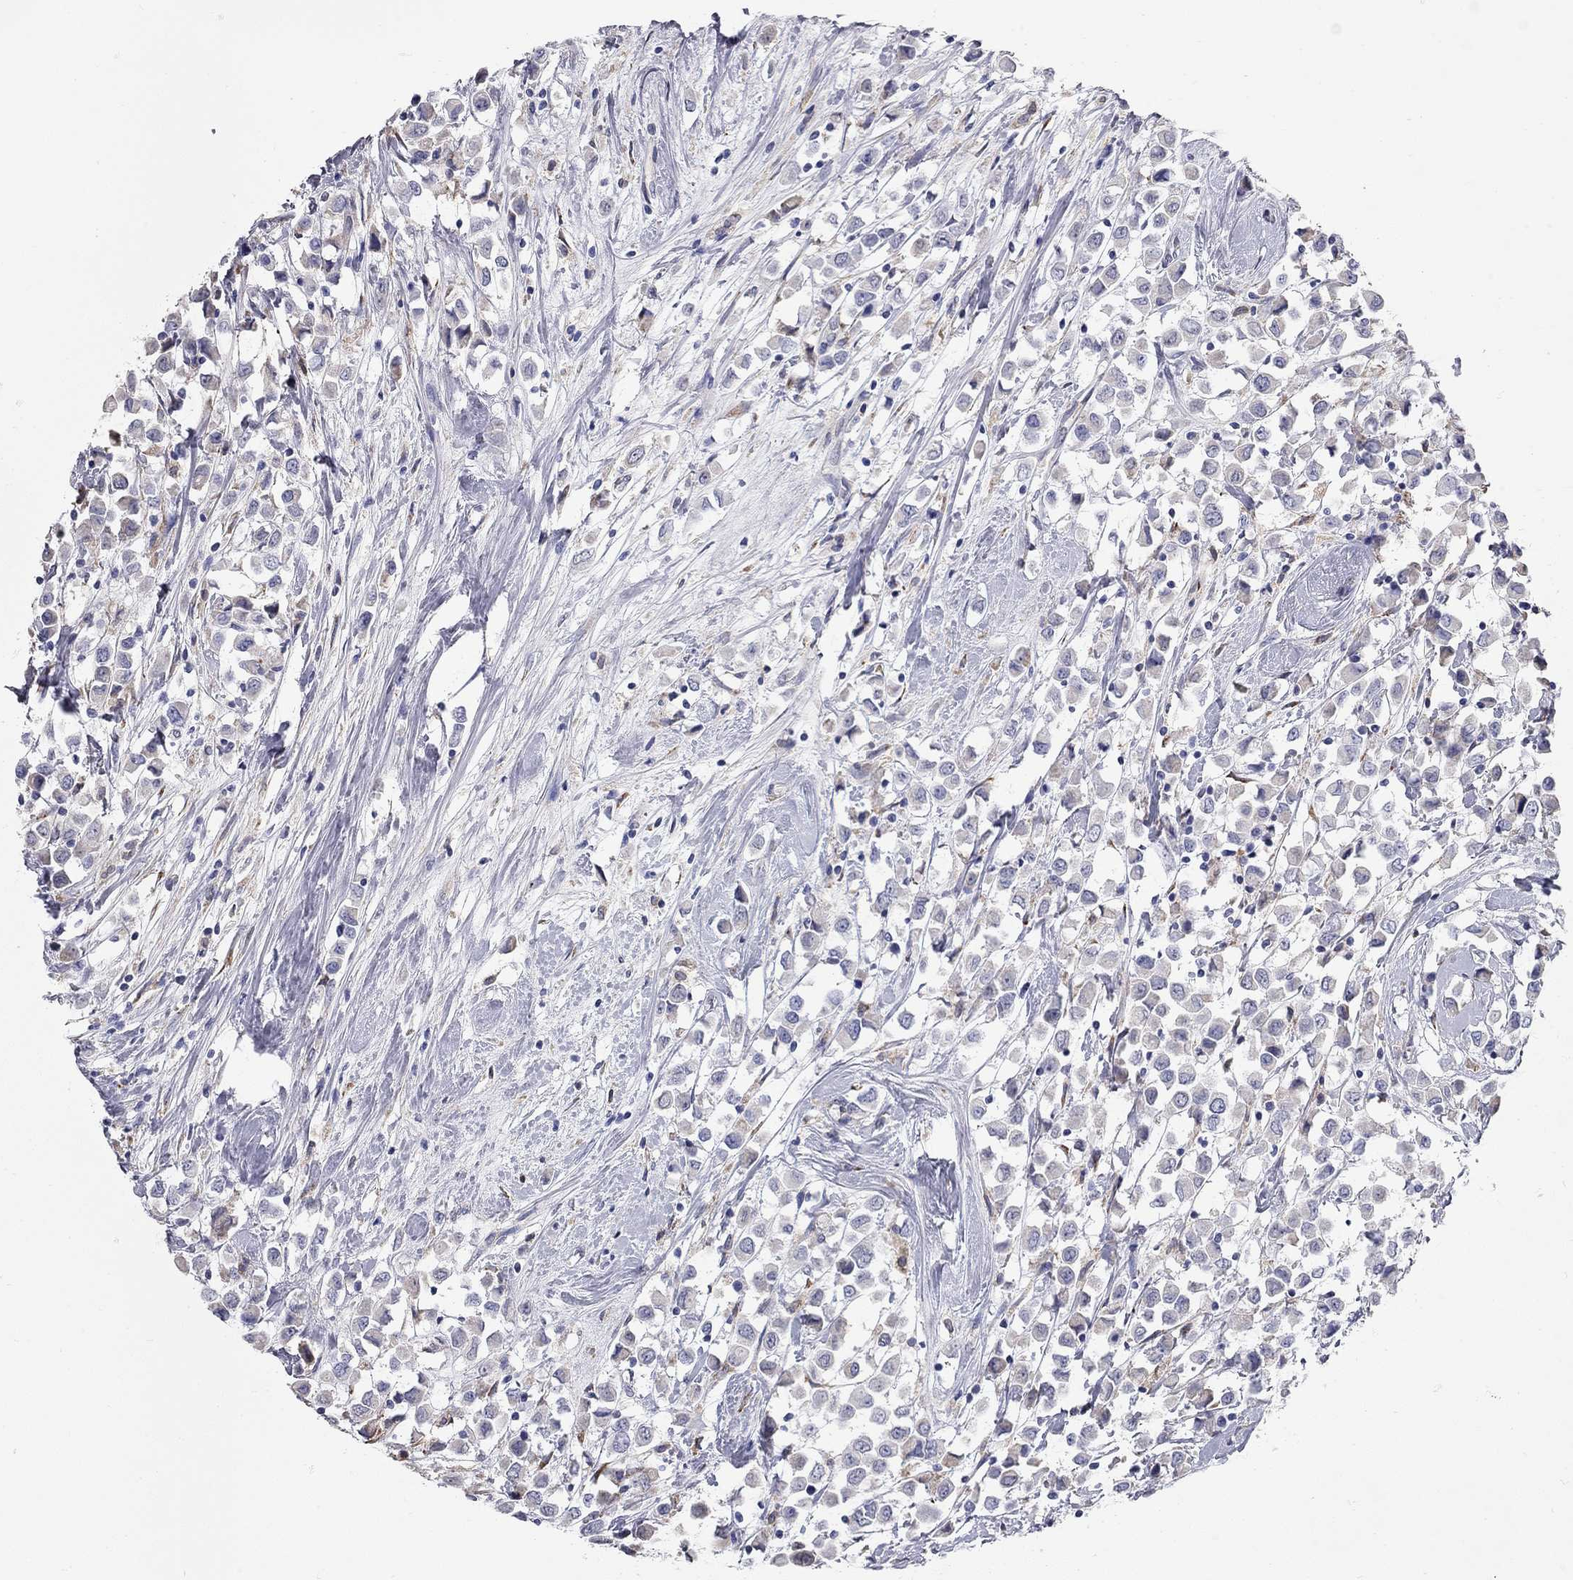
{"staining": {"intensity": "negative", "quantity": "none", "location": "none"}, "tissue": "breast cancer", "cell_type": "Tumor cells", "image_type": "cancer", "snomed": [{"axis": "morphology", "description": "Duct carcinoma"}, {"axis": "topography", "description": "Breast"}], "caption": "A micrograph of breast cancer (intraductal carcinoma) stained for a protein demonstrates no brown staining in tumor cells. (DAB (3,3'-diaminobenzidine) immunohistochemistry (IHC) with hematoxylin counter stain).", "gene": "XAGE2", "patient": {"sex": "female", "age": 61}}